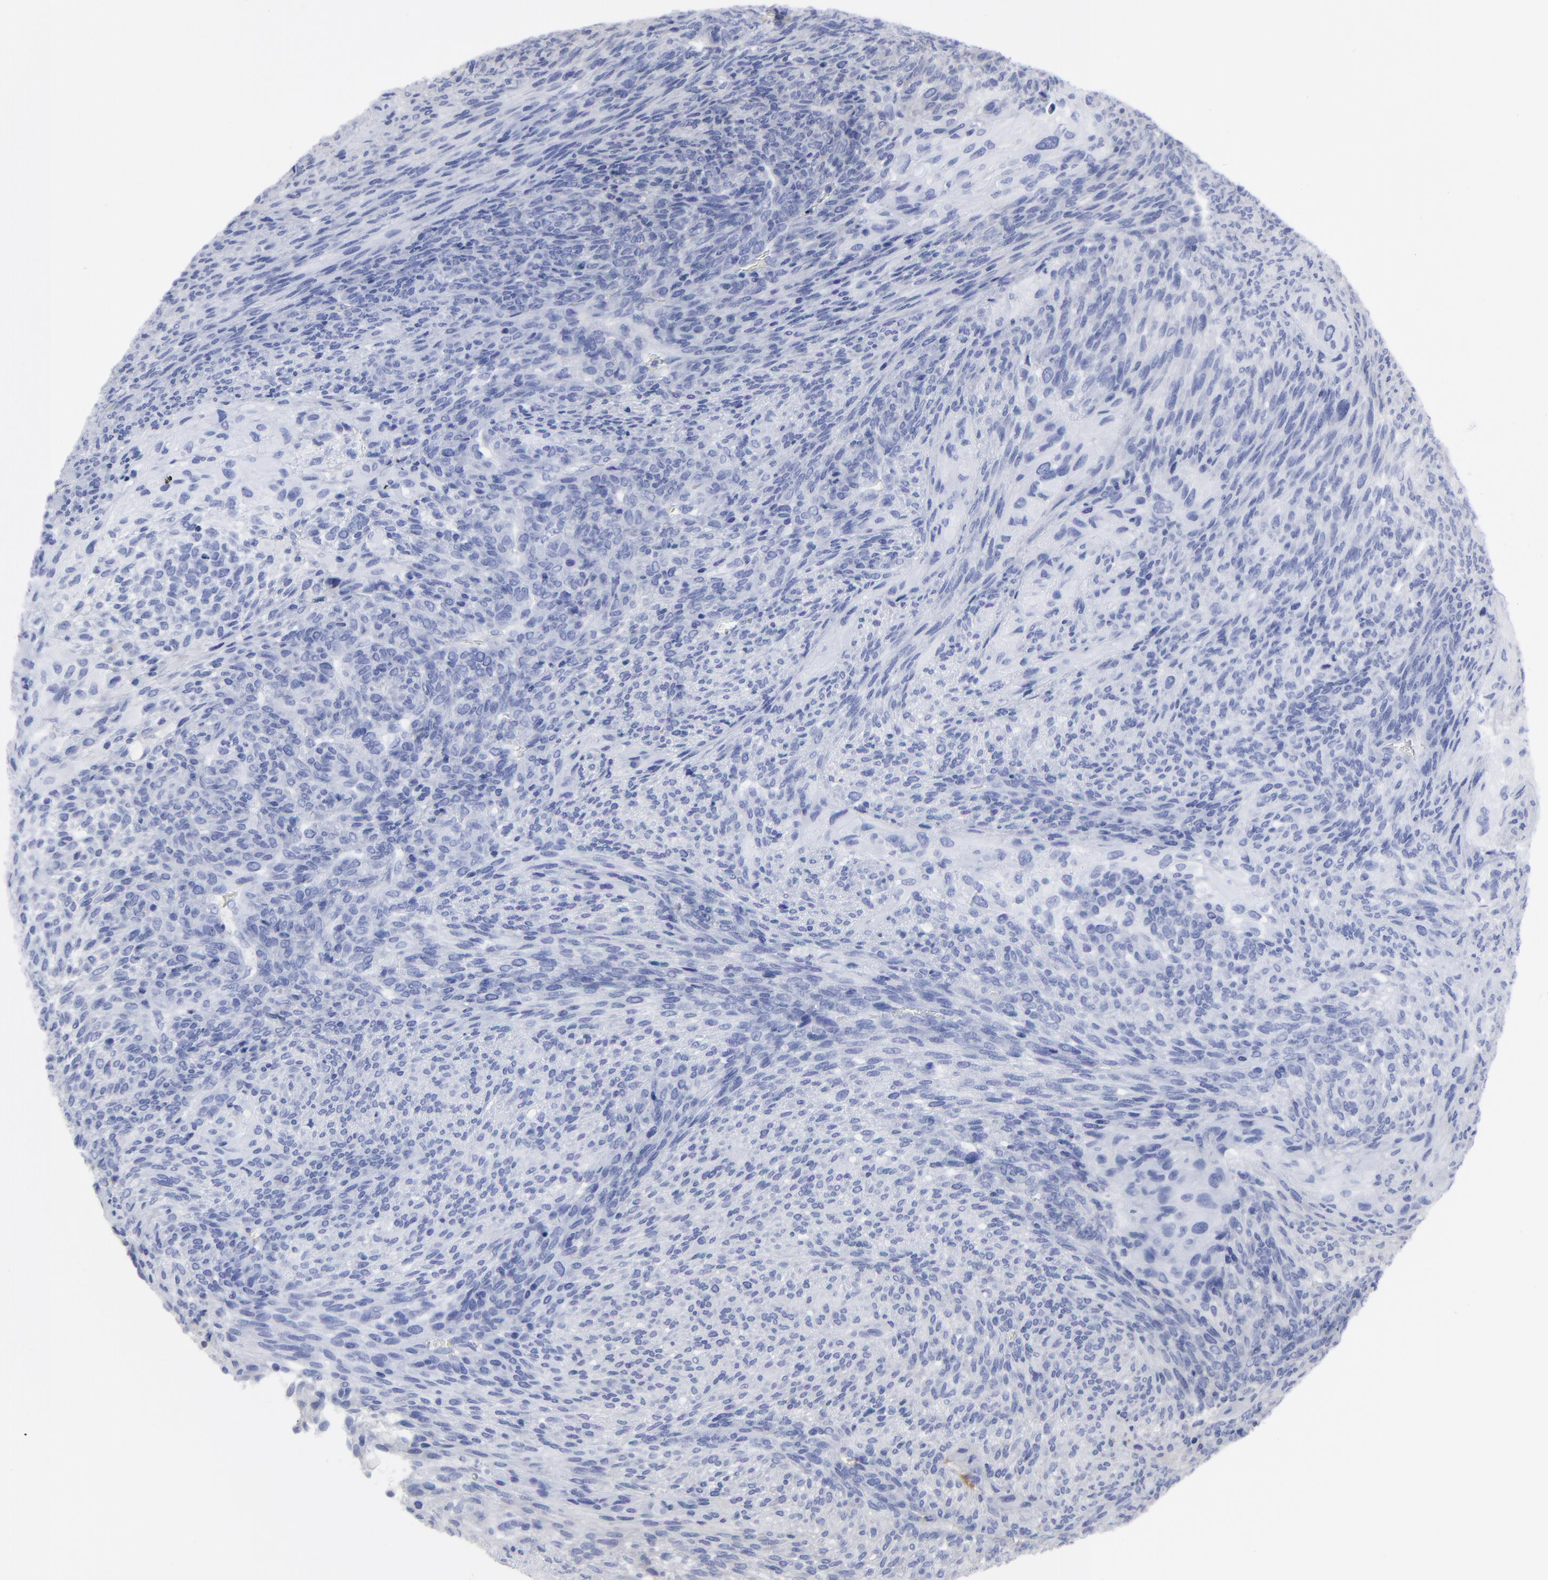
{"staining": {"intensity": "negative", "quantity": "none", "location": "none"}, "tissue": "glioma", "cell_type": "Tumor cells", "image_type": "cancer", "snomed": [{"axis": "morphology", "description": "Glioma, malignant, High grade"}, {"axis": "topography", "description": "Cerebral cortex"}], "caption": "Immunohistochemical staining of human glioma demonstrates no significant positivity in tumor cells.", "gene": "DCN", "patient": {"sex": "female", "age": 55}}